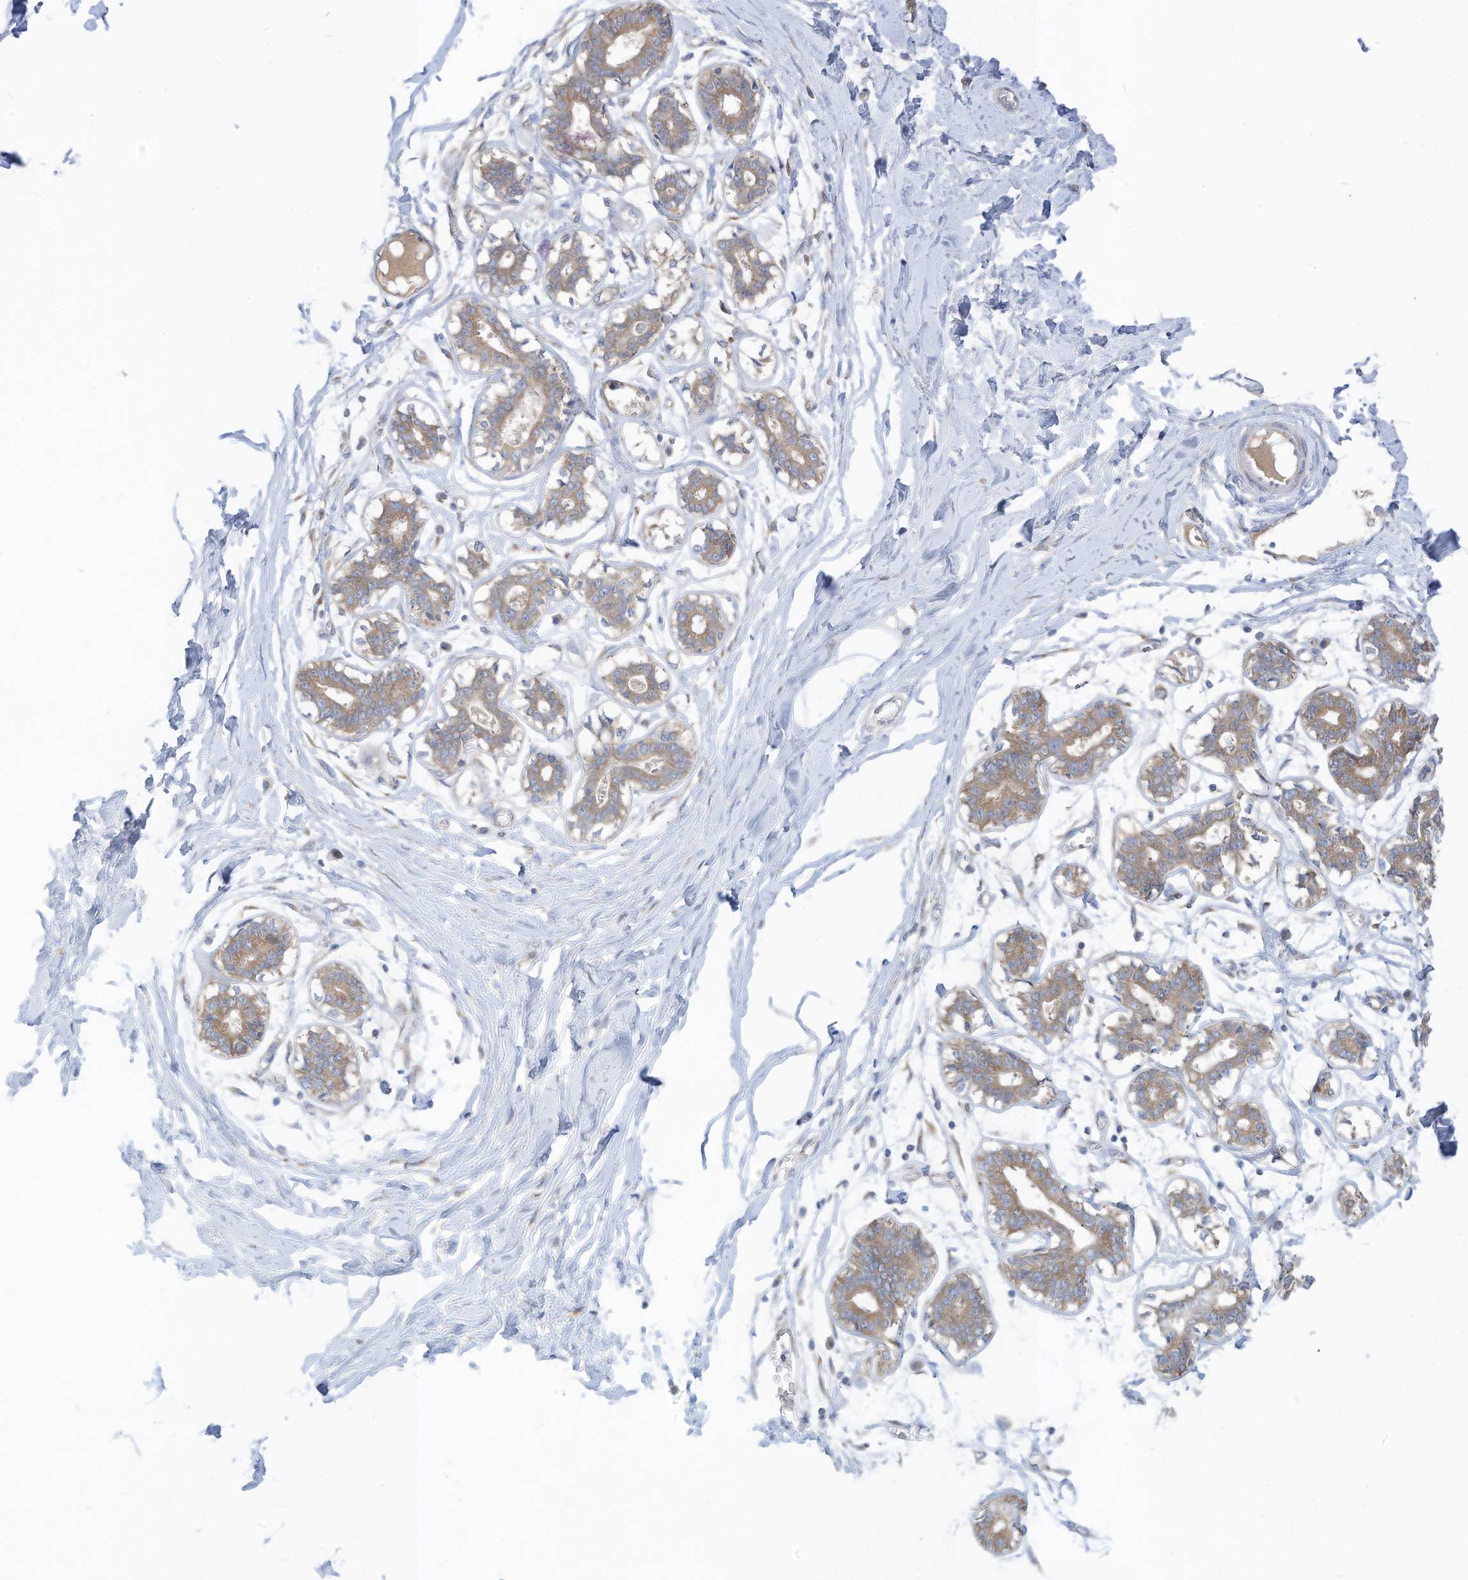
{"staining": {"intensity": "negative", "quantity": "none", "location": "none"}, "tissue": "breast", "cell_type": "Adipocytes", "image_type": "normal", "snomed": [{"axis": "morphology", "description": "Normal tissue, NOS"}, {"axis": "topography", "description": "Breast"}], "caption": "Immunohistochemistry (IHC) of unremarkable breast exhibits no positivity in adipocytes.", "gene": "RASA2", "patient": {"sex": "female", "age": 27}}